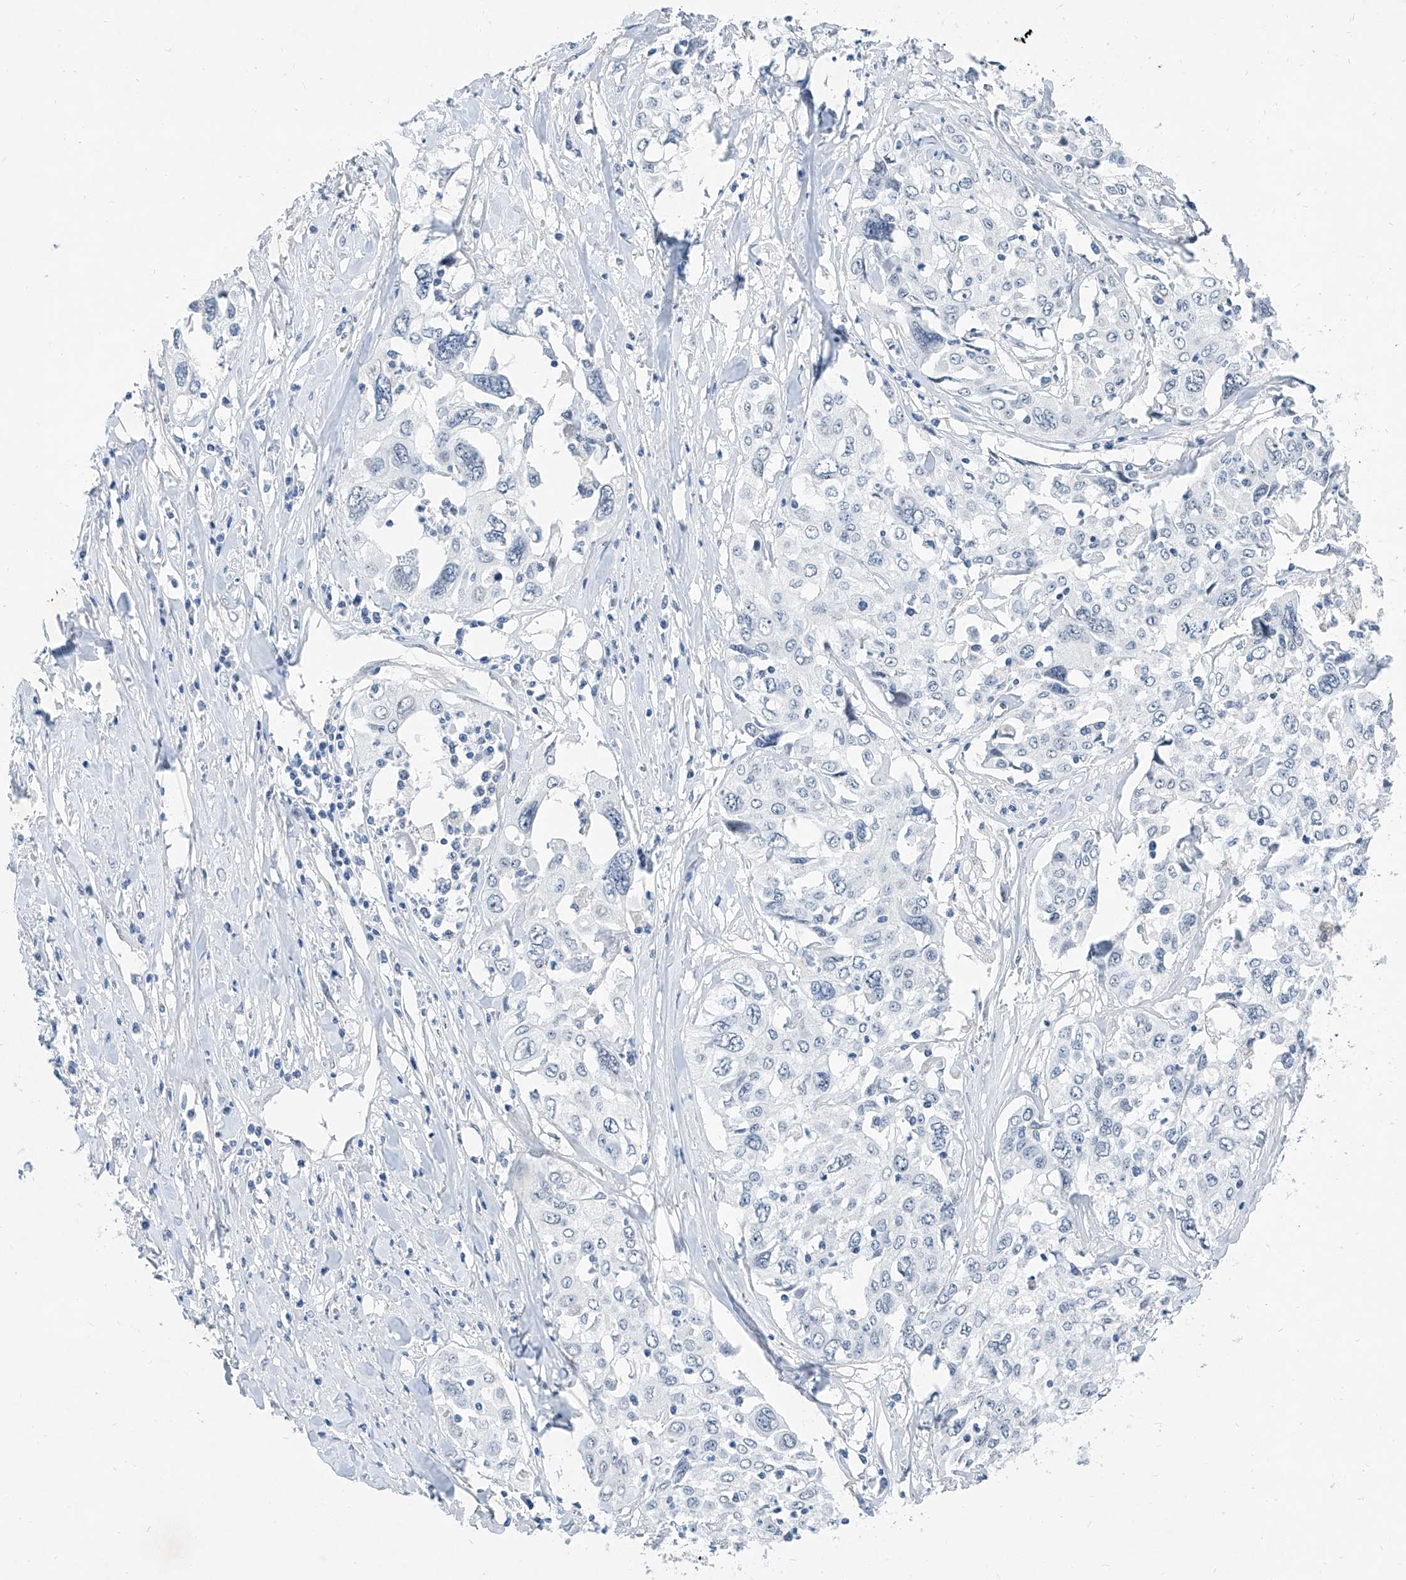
{"staining": {"intensity": "negative", "quantity": "none", "location": "none"}, "tissue": "cervical cancer", "cell_type": "Tumor cells", "image_type": "cancer", "snomed": [{"axis": "morphology", "description": "Squamous cell carcinoma, NOS"}, {"axis": "topography", "description": "Cervix"}], "caption": "This micrograph is of cervical cancer (squamous cell carcinoma) stained with immunohistochemistry (IHC) to label a protein in brown with the nuclei are counter-stained blue. There is no staining in tumor cells.", "gene": "BPTF", "patient": {"sex": "female", "age": 31}}